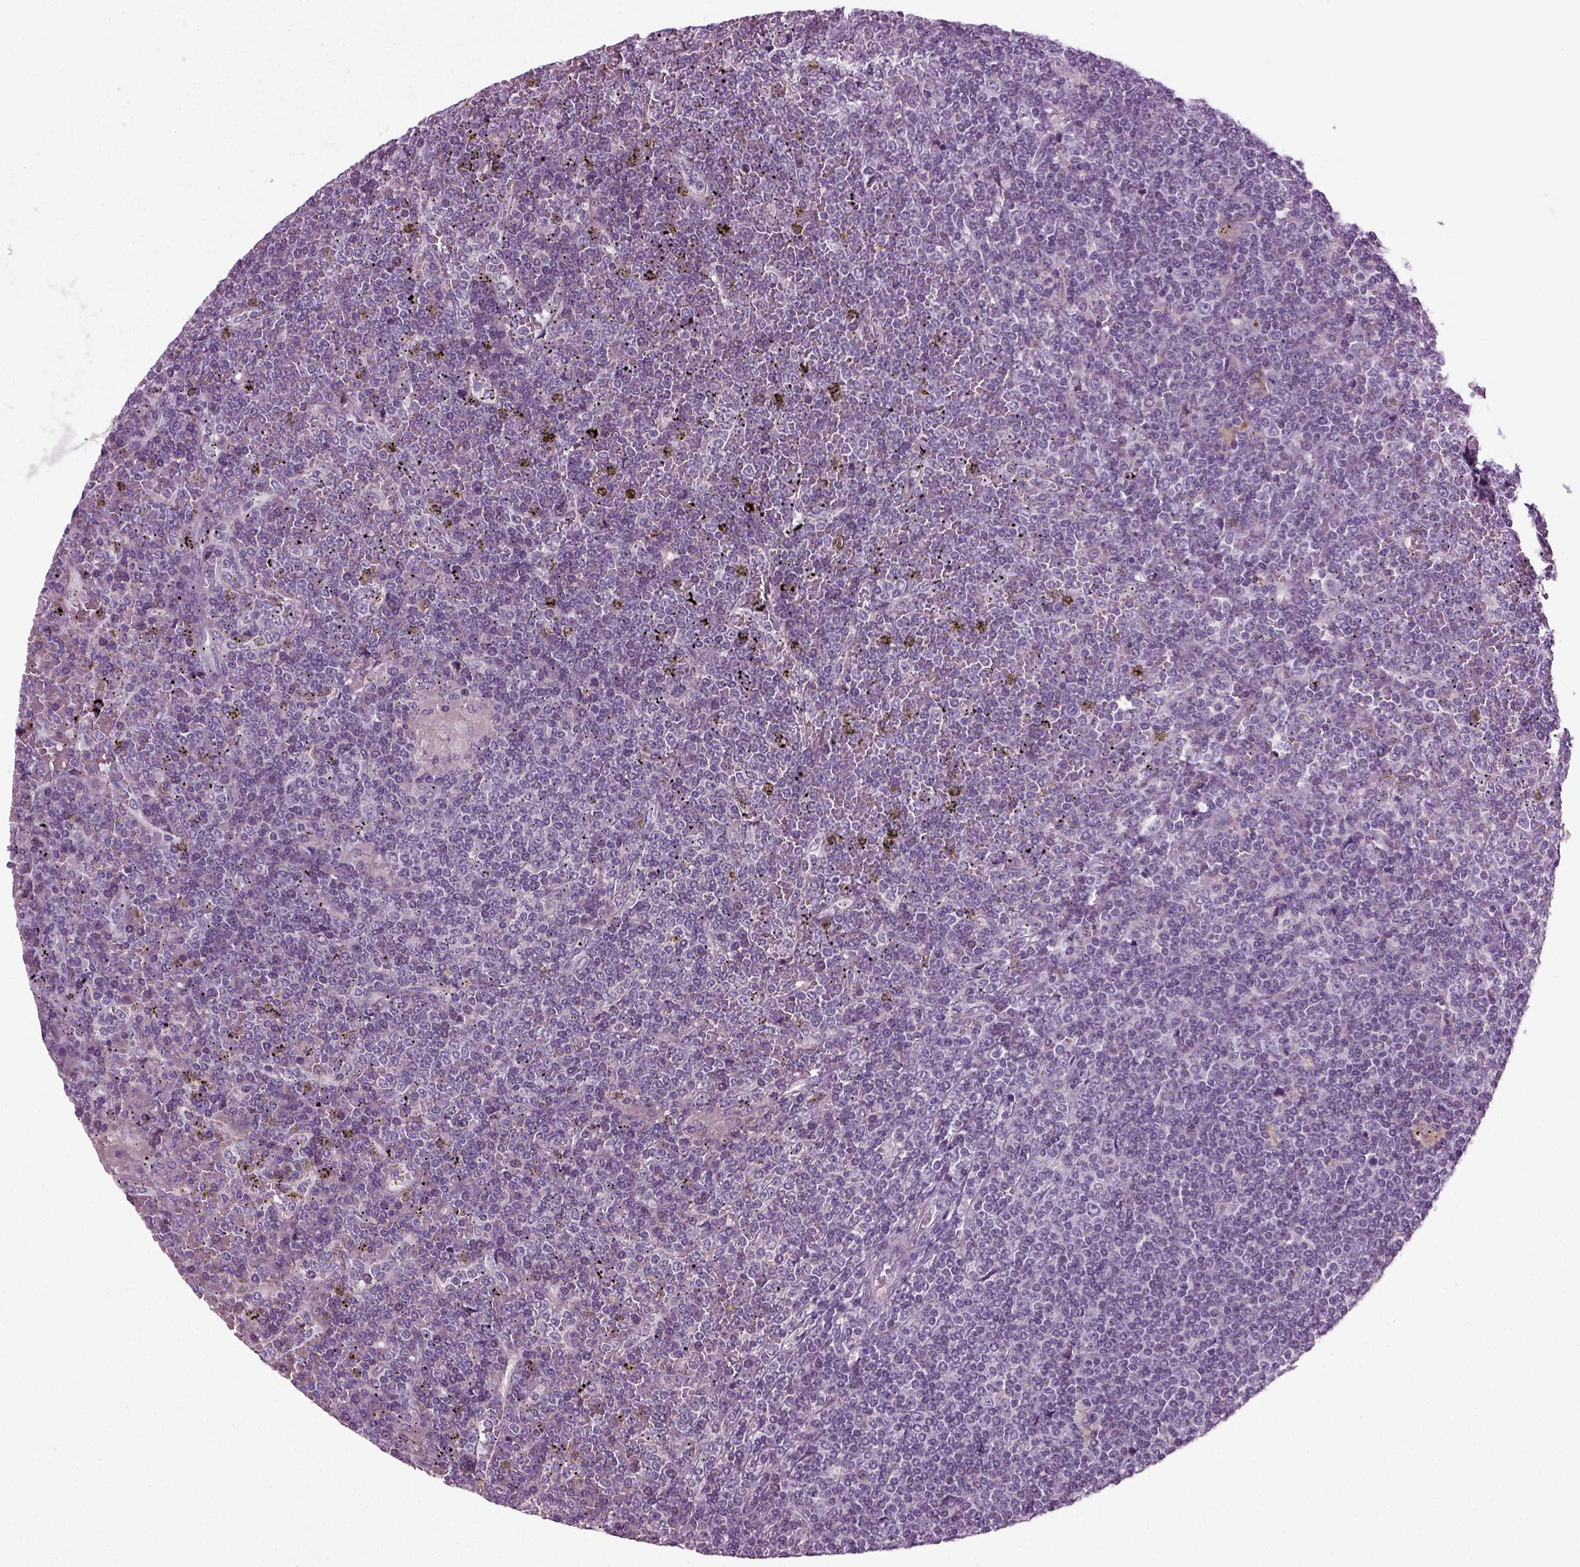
{"staining": {"intensity": "negative", "quantity": "none", "location": "none"}, "tissue": "lymphoma", "cell_type": "Tumor cells", "image_type": "cancer", "snomed": [{"axis": "morphology", "description": "Malignant lymphoma, non-Hodgkin's type, Low grade"}, {"axis": "topography", "description": "Spleen"}], "caption": "Tumor cells are negative for brown protein staining in lymphoma.", "gene": "SCG5", "patient": {"sex": "female", "age": 19}}